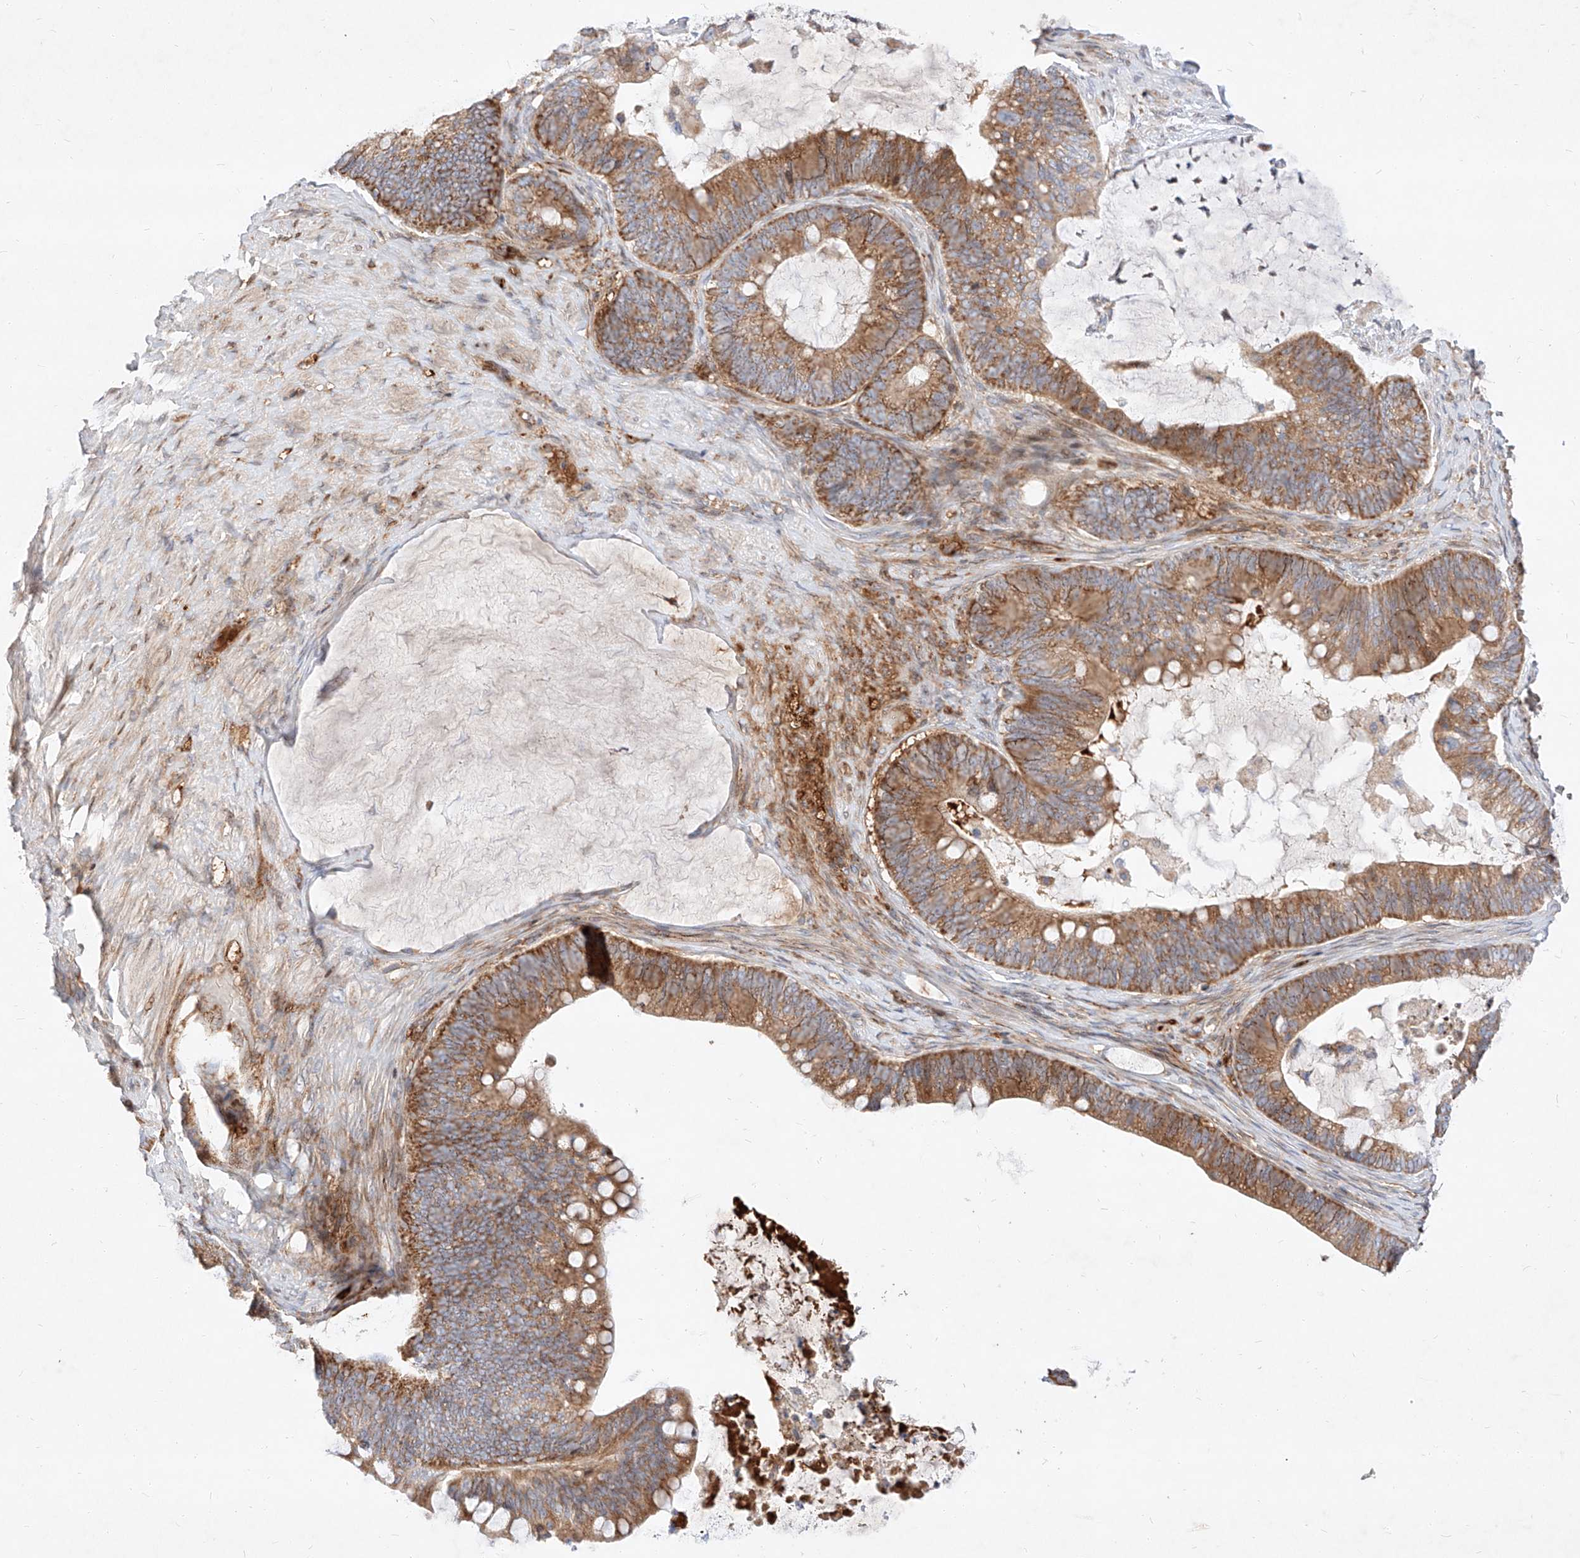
{"staining": {"intensity": "moderate", "quantity": ">75%", "location": "cytoplasmic/membranous"}, "tissue": "ovarian cancer", "cell_type": "Tumor cells", "image_type": "cancer", "snomed": [{"axis": "morphology", "description": "Cystadenocarcinoma, mucinous, NOS"}, {"axis": "topography", "description": "Ovary"}], "caption": "Tumor cells show medium levels of moderate cytoplasmic/membranous positivity in about >75% of cells in human ovarian cancer (mucinous cystadenocarcinoma).", "gene": "OSGEPL1", "patient": {"sex": "female", "age": 61}}